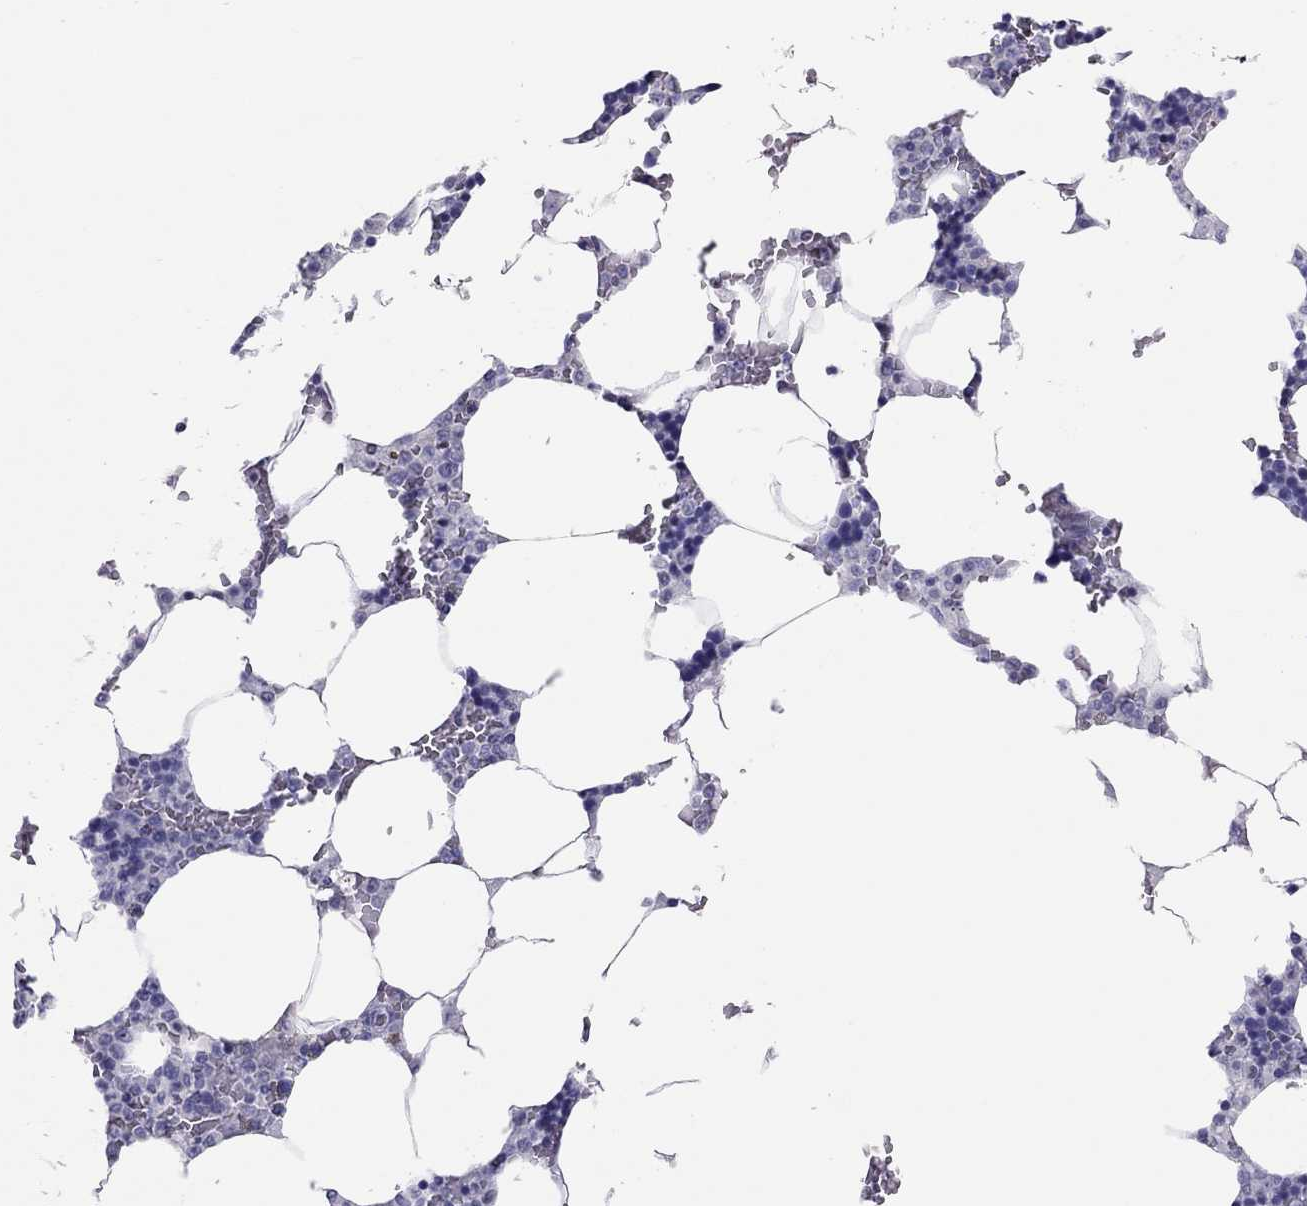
{"staining": {"intensity": "negative", "quantity": "none", "location": "none"}, "tissue": "bone marrow", "cell_type": "Hematopoietic cells", "image_type": "normal", "snomed": [{"axis": "morphology", "description": "Normal tissue, NOS"}, {"axis": "topography", "description": "Bone marrow"}], "caption": "This is a photomicrograph of immunohistochemistry staining of normal bone marrow, which shows no expression in hematopoietic cells. (DAB IHC with hematoxylin counter stain).", "gene": "CHRNB3", "patient": {"sex": "male", "age": 63}}